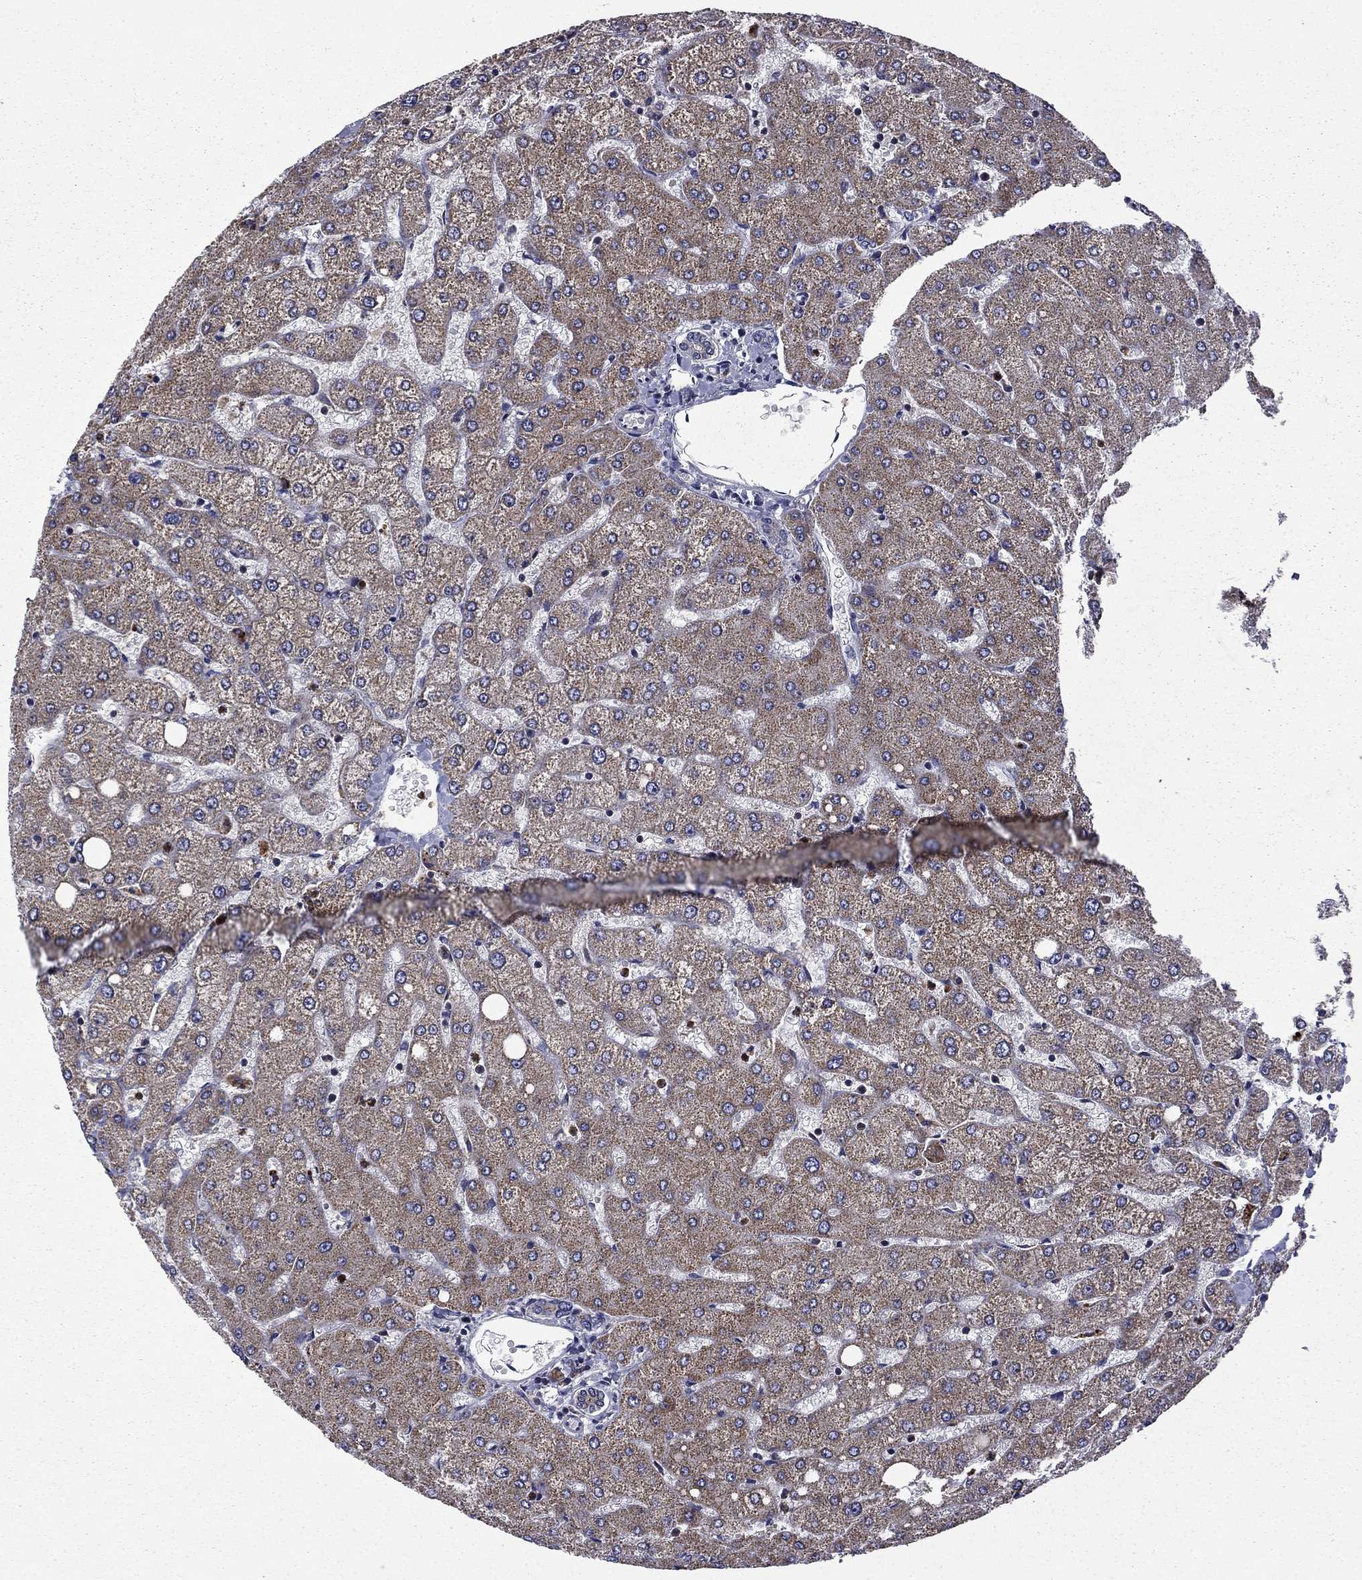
{"staining": {"intensity": "negative", "quantity": "none", "location": "none"}, "tissue": "liver", "cell_type": "Cholangiocytes", "image_type": "normal", "snomed": [{"axis": "morphology", "description": "Normal tissue, NOS"}, {"axis": "topography", "description": "Liver"}], "caption": "Immunohistochemistry micrograph of normal liver stained for a protein (brown), which exhibits no positivity in cholangiocytes. (DAB (3,3'-diaminobenzidine) immunohistochemistry (IHC), high magnification).", "gene": "CEACAM7", "patient": {"sex": "female", "age": 54}}